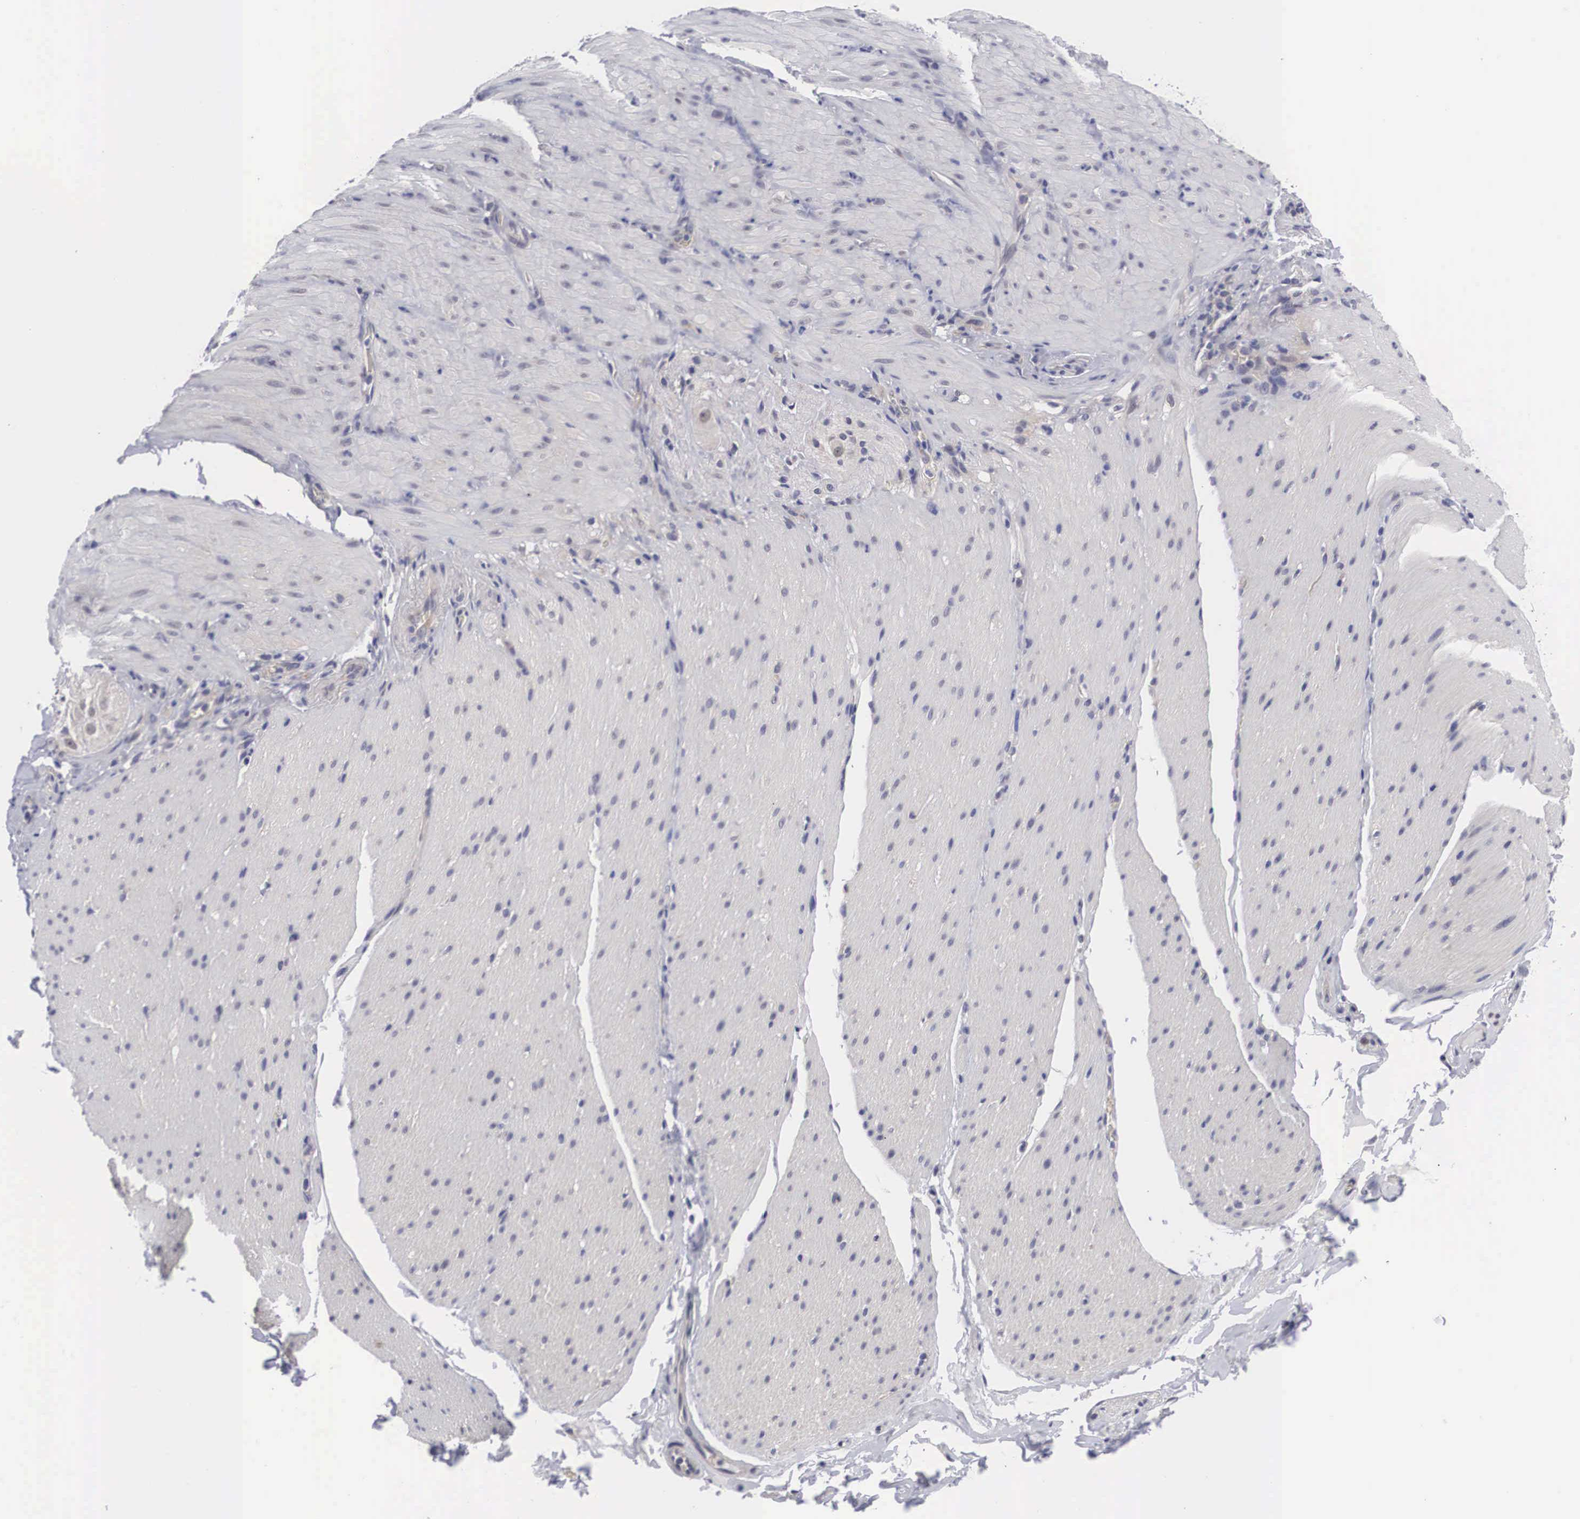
{"staining": {"intensity": "negative", "quantity": "none", "location": "none"}, "tissue": "smooth muscle", "cell_type": "Smooth muscle cells", "image_type": "normal", "snomed": [{"axis": "morphology", "description": "Normal tissue, NOS"}, {"axis": "topography", "description": "Duodenum"}], "caption": "IHC histopathology image of unremarkable smooth muscle: smooth muscle stained with DAB exhibits no significant protein staining in smooth muscle cells.", "gene": "OTX2", "patient": {"sex": "male", "age": 63}}